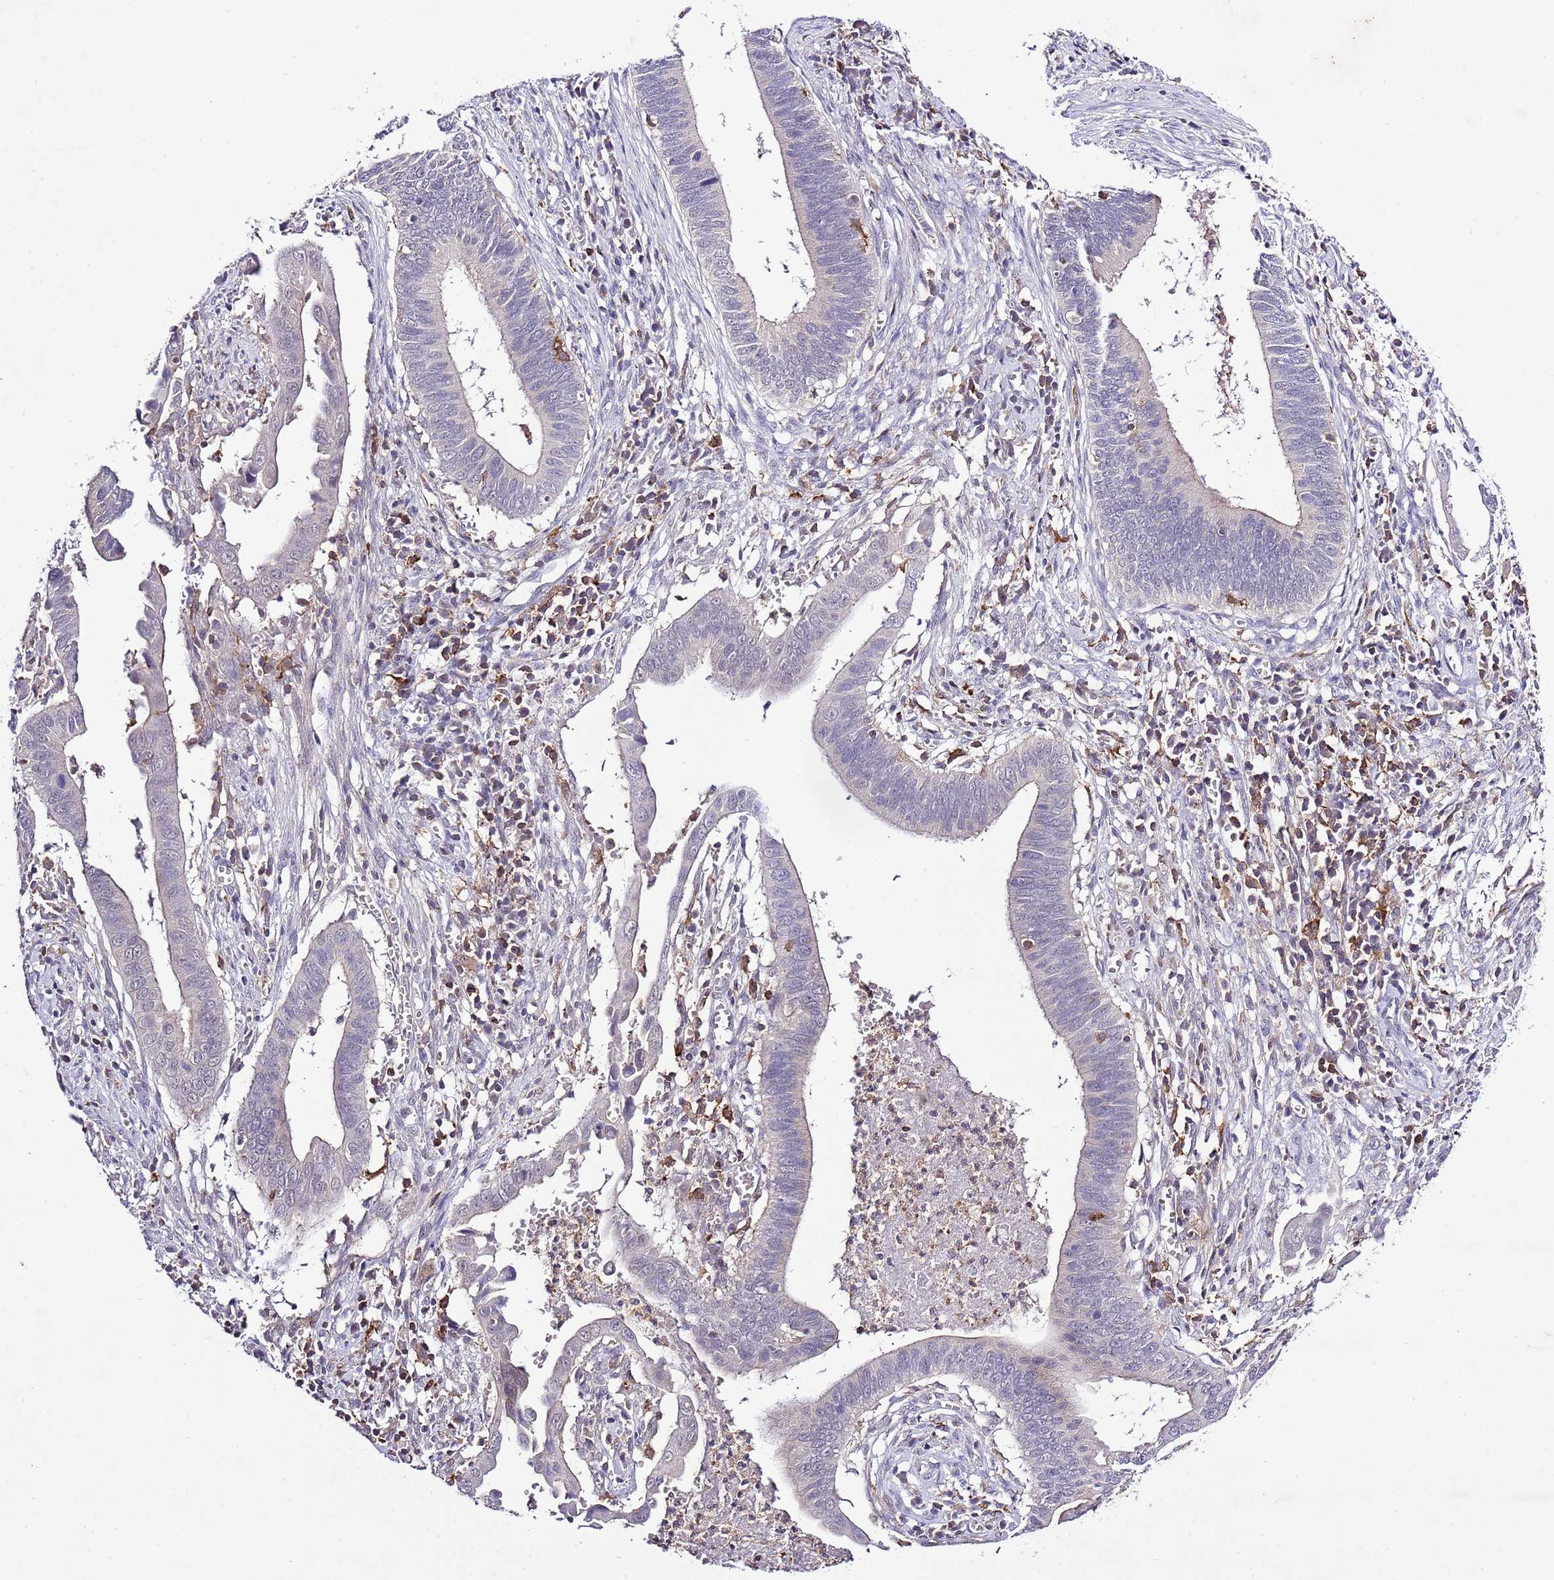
{"staining": {"intensity": "negative", "quantity": "none", "location": "none"}, "tissue": "cervical cancer", "cell_type": "Tumor cells", "image_type": "cancer", "snomed": [{"axis": "morphology", "description": "Adenocarcinoma, NOS"}, {"axis": "topography", "description": "Cervix"}], "caption": "This is a photomicrograph of immunohistochemistry staining of cervical cancer, which shows no expression in tumor cells.", "gene": "EFHD1", "patient": {"sex": "female", "age": 42}}